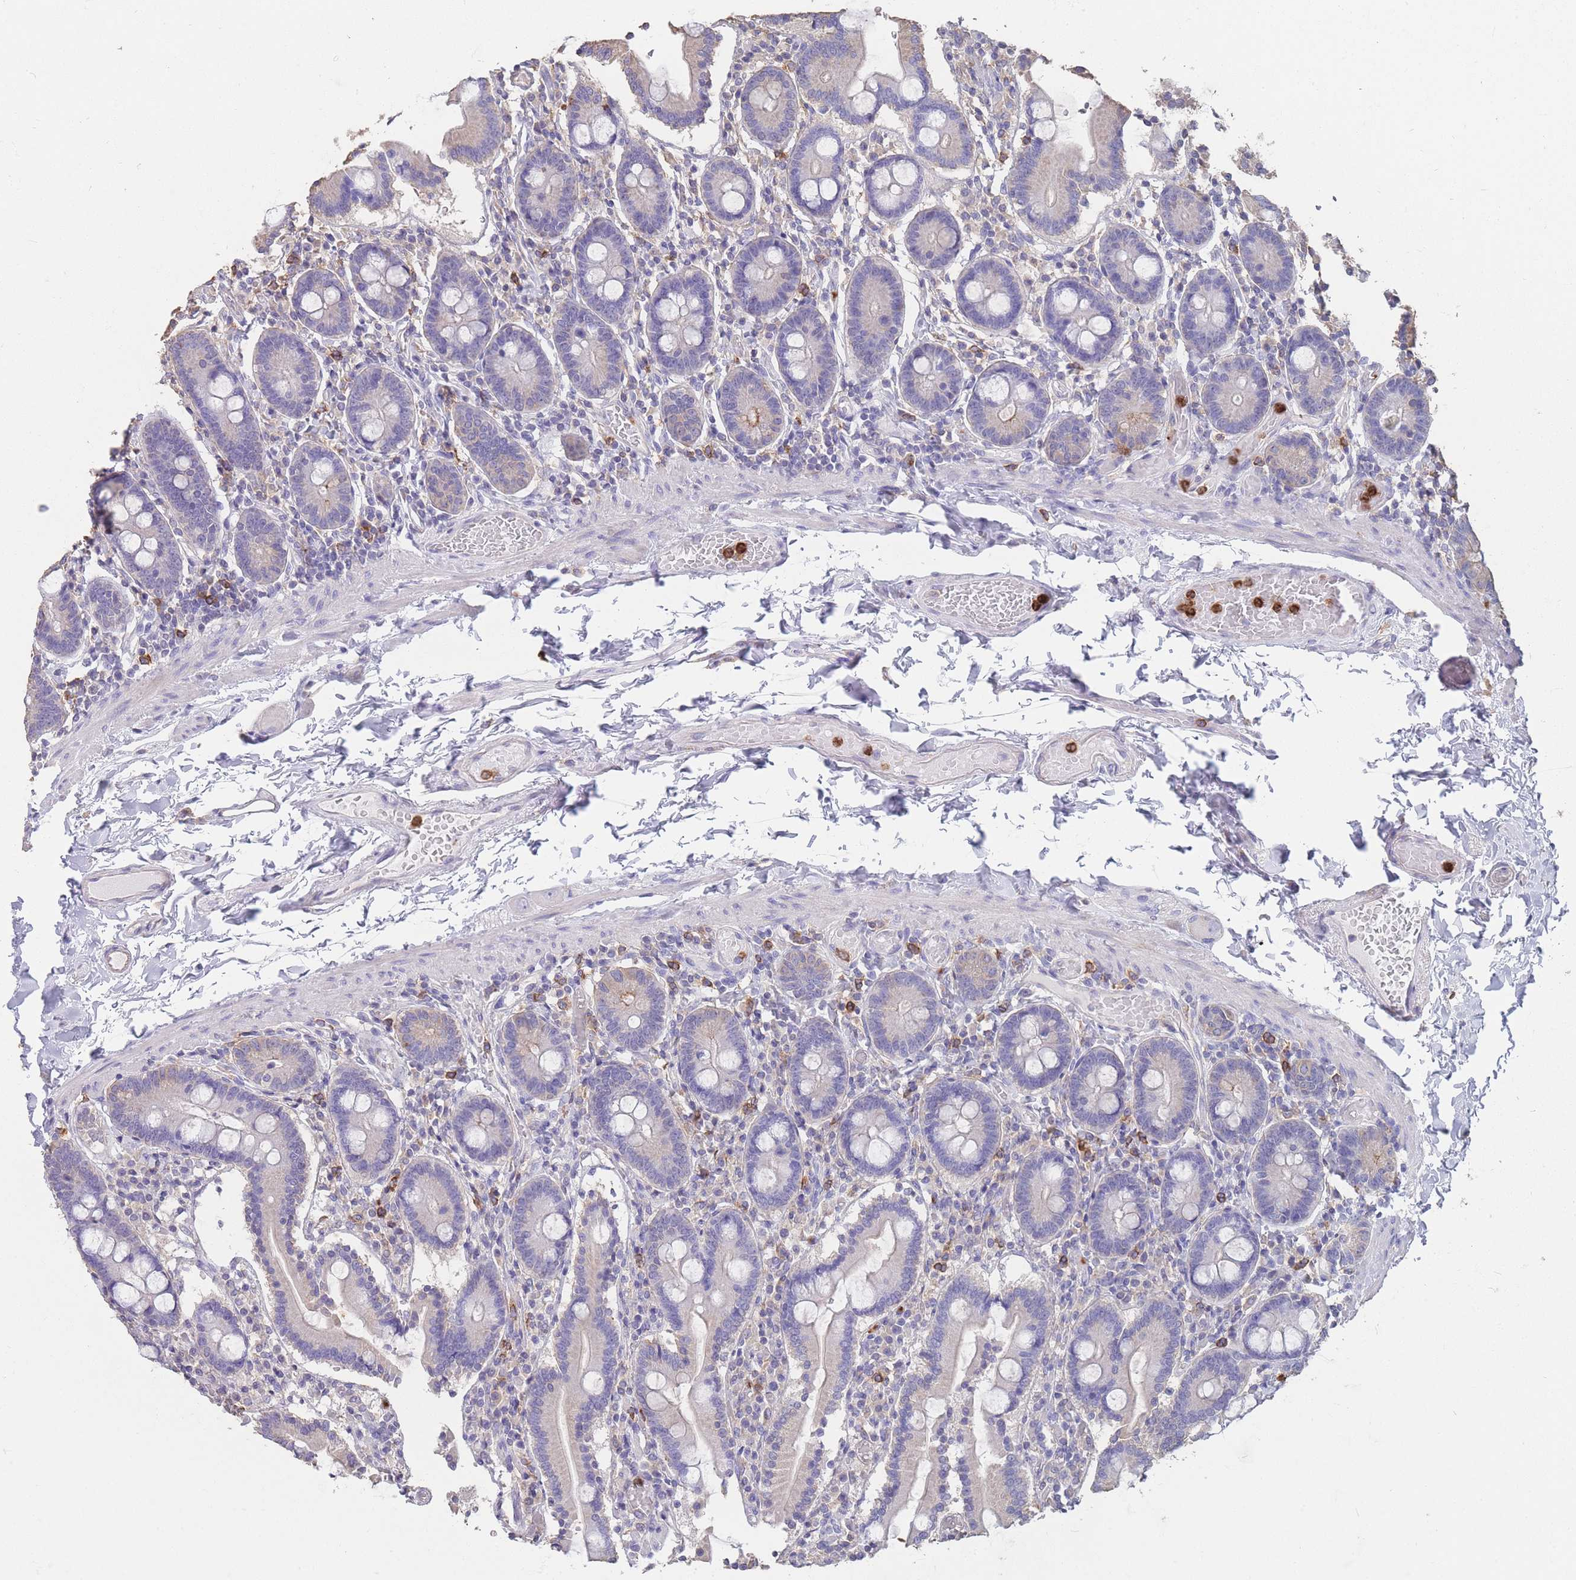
{"staining": {"intensity": "negative", "quantity": "none", "location": "none"}, "tissue": "duodenum", "cell_type": "Glandular cells", "image_type": "normal", "snomed": [{"axis": "morphology", "description": "Normal tissue, NOS"}, {"axis": "topography", "description": "Duodenum"}], "caption": "This image is of unremarkable duodenum stained with immunohistochemistry (IHC) to label a protein in brown with the nuclei are counter-stained blue. There is no expression in glandular cells.", "gene": "CLEC12A", "patient": {"sex": "male", "age": 55}}